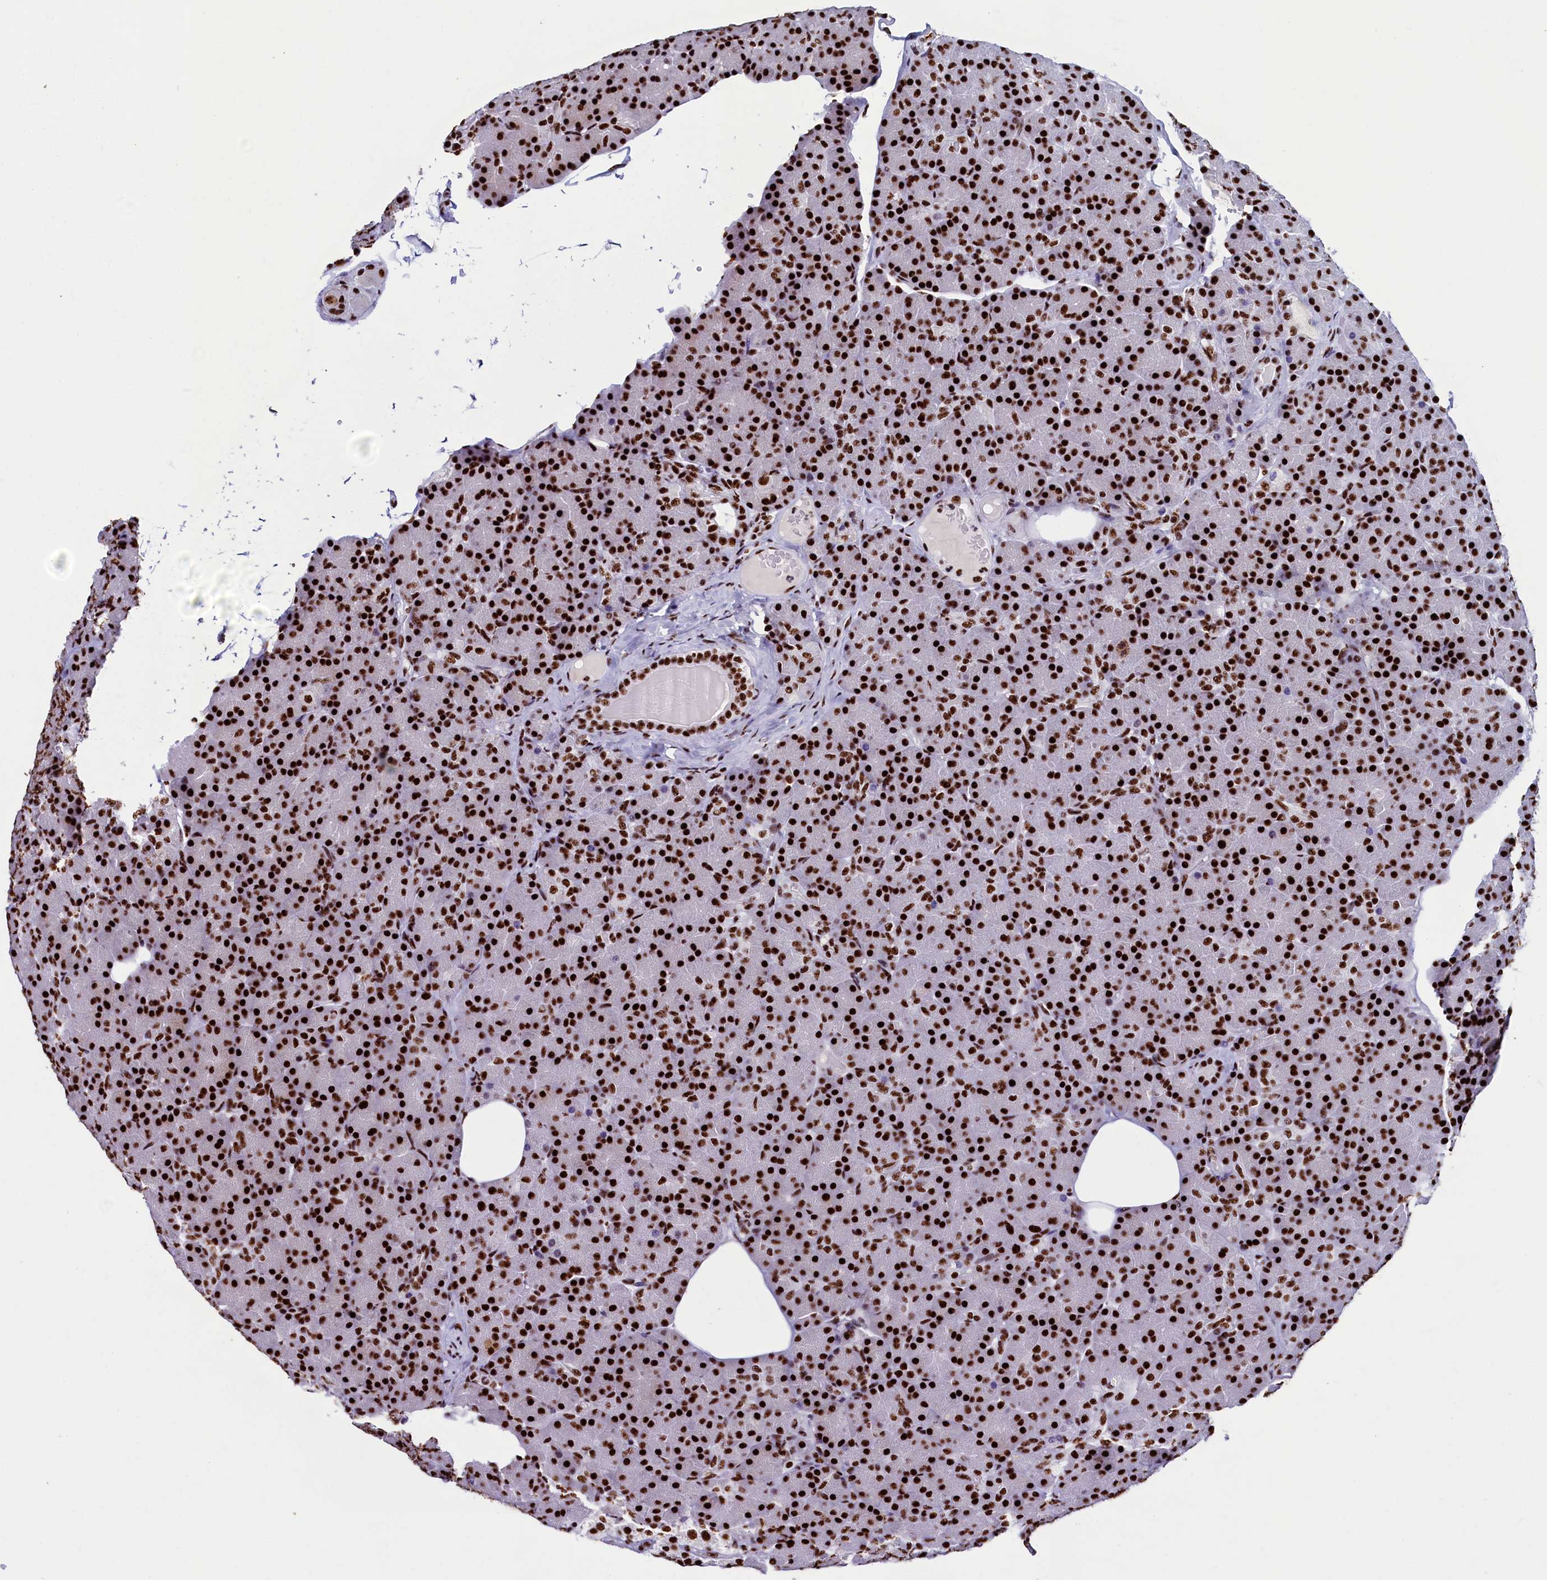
{"staining": {"intensity": "strong", "quantity": ">75%", "location": "nuclear"}, "tissue": "pancreas", "cell_type": "Exocrine glandular cells", "image_type": "normal", "snomed": [{"axis": "morphology", "description": "Normal tissue, NOS"}, {"axis": "topography", "description": "Pancreas"}], "caption": "Protein expression analysis of unremarkable human pancreas reveals strong nuclear staining in about >75% of exocrine glandular cells.", "gene": "SRRM2", "patient": {"sex": "female", "age": 43}}